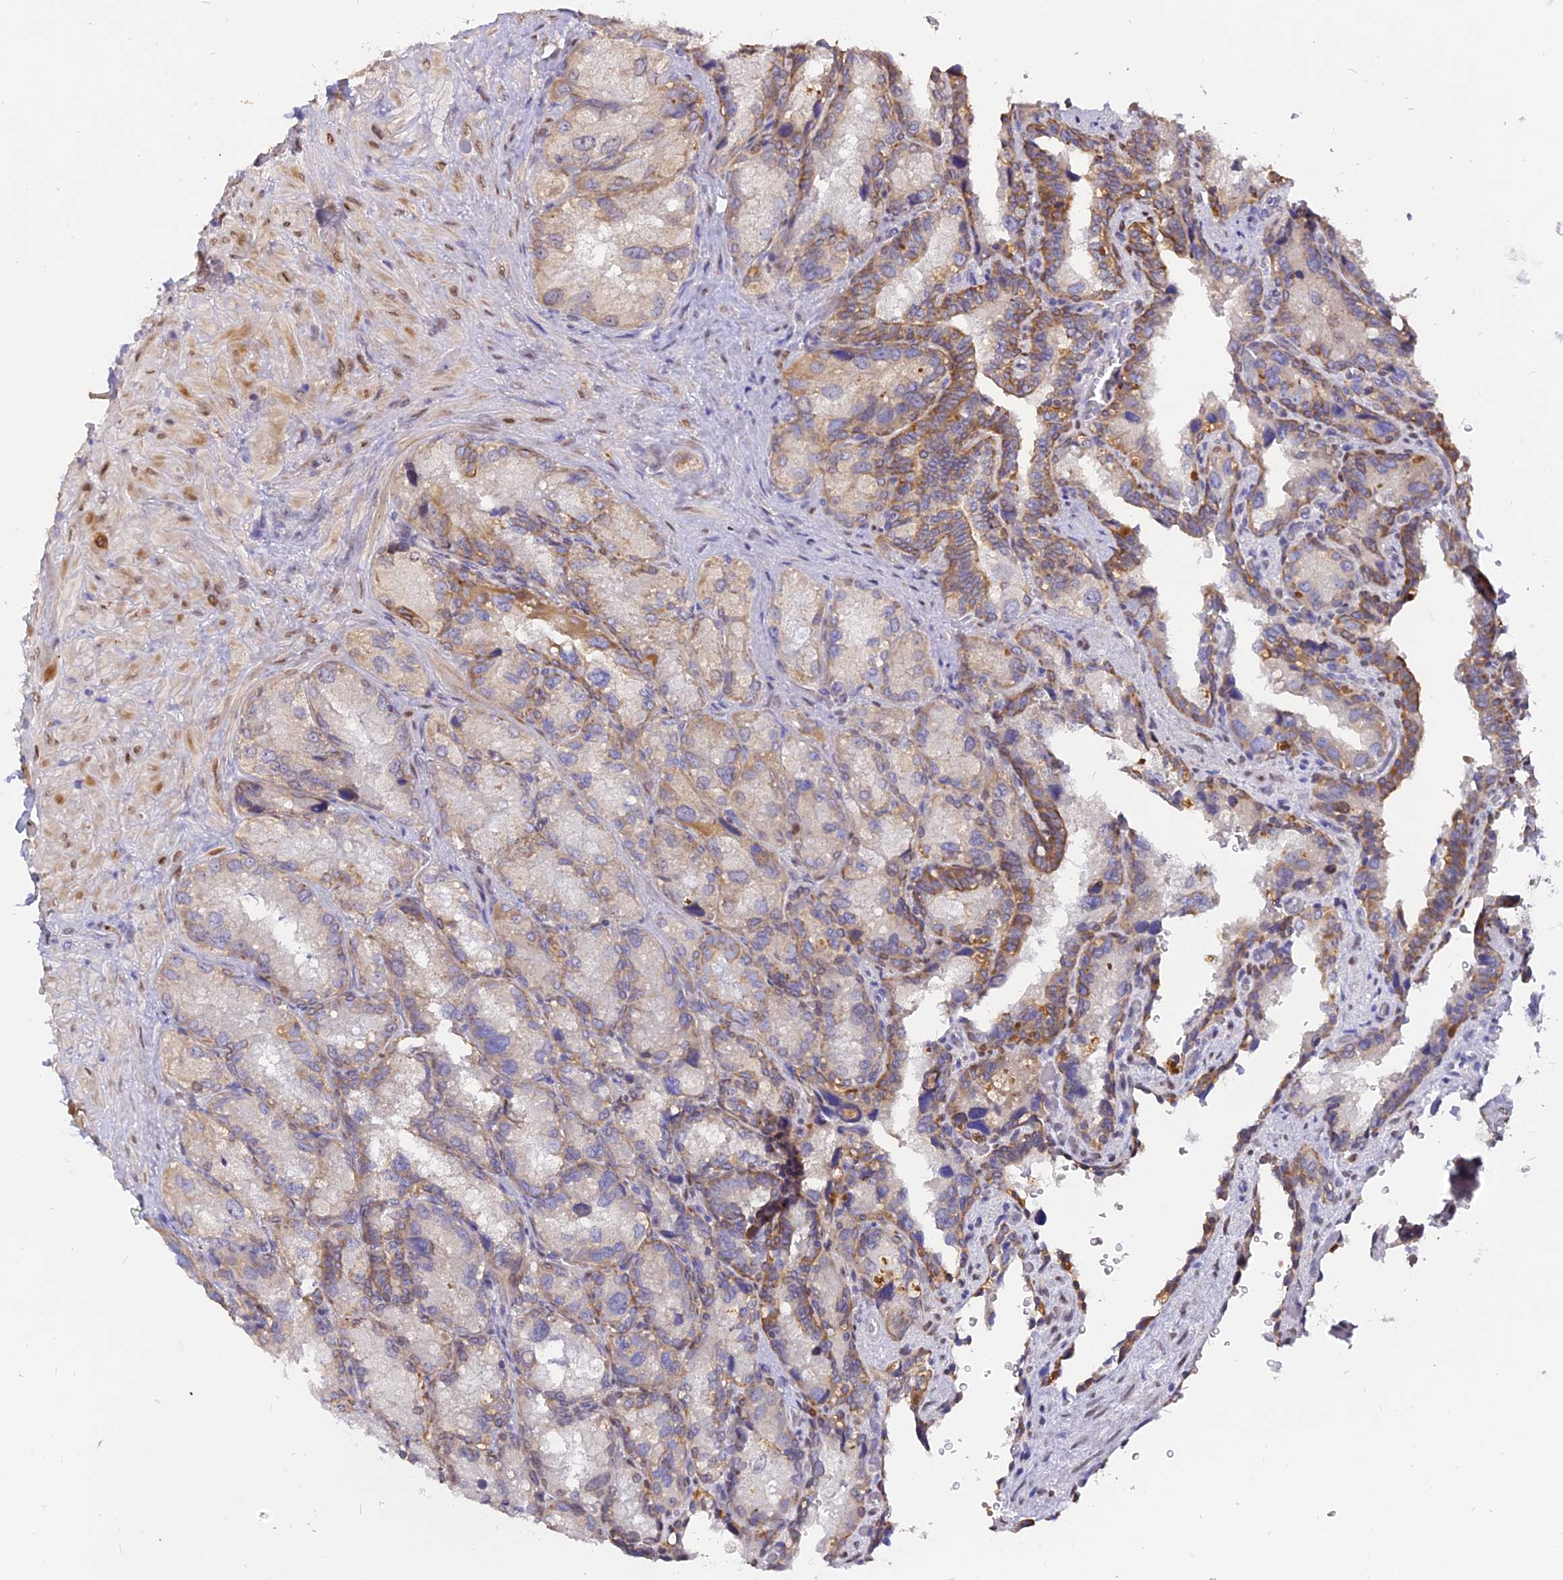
{"staining": {"intensity": "moderate", "quantity": "25%-75%", "location": "cytoplasmic/membranous"}, "tissue": "seminal vesicle", "cell_type": "Glandular cells", "image_type": "normal", "snomed": [{"axis": "morphology", "description": "Normal tissue, NOS"}, {"axis": "topography", "description": "Seminal veicle"}], "caption": "Immunohistochemical staining of benign seminal vesicle exhibits medium levels of moderate cytoplasmic/membranous staining in about 25%-75% of glandular cells. The staining was performed using DAB (3,3'-diaminobenzidine) to visualize the protein expression in brown, while the nuclei were stained in blue with hematoxylin (Magnification: 20x).", "gene": "CENPV", "patient": {"sex": "male", "age": 62}}